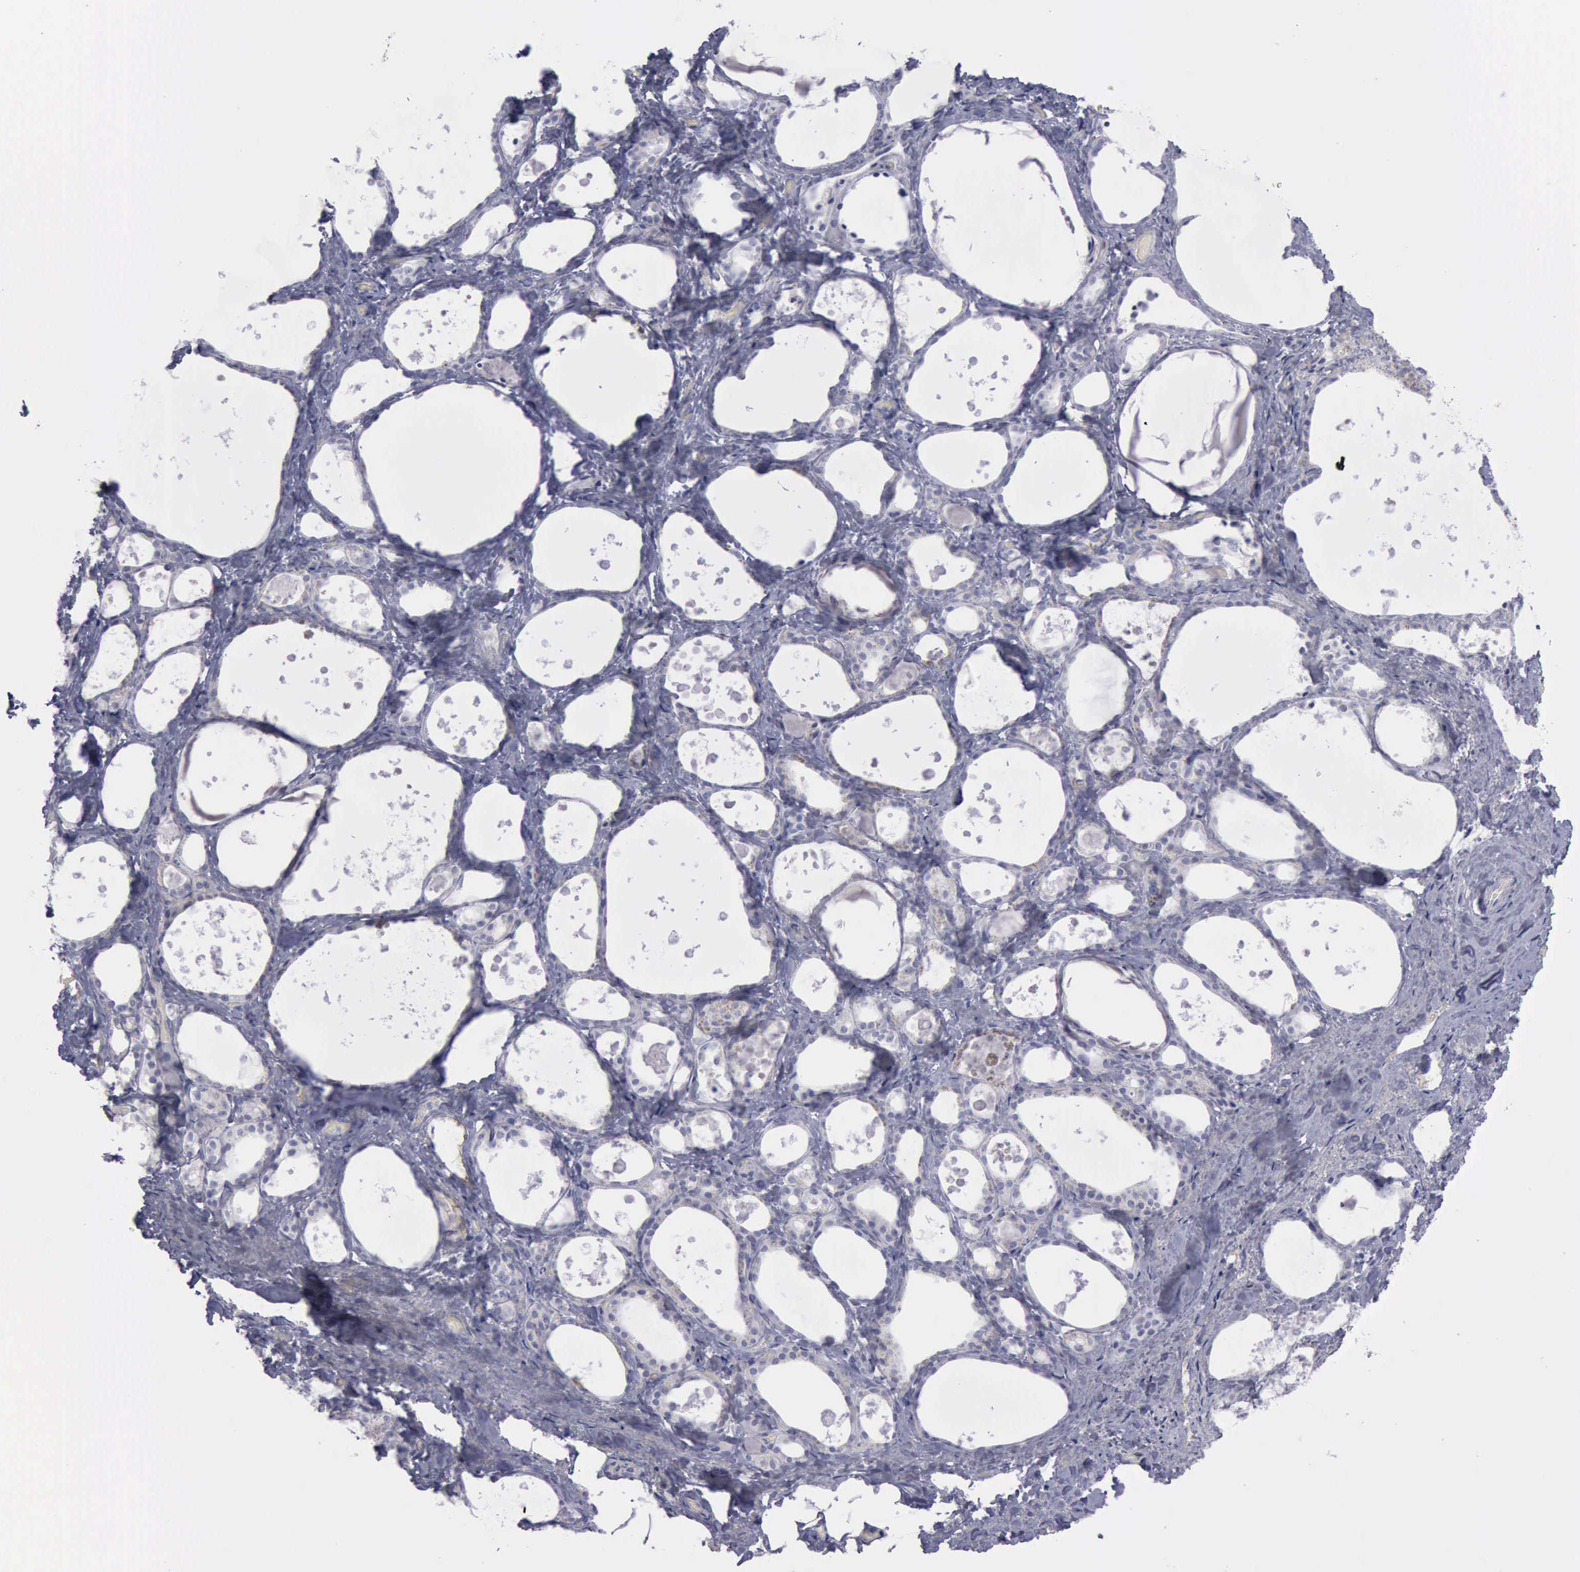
{"staining": {"intensity": "moderate", "quantity": "25%-75%", "location": "cytoplasmic/membranous"}, "tissue": "thyroid gland", "cell_type": "Glandular cells", "image_type": "normal", "snomed": [{"axis": "morphology", "description": "Normal tissue, NOS"}, {"axis": "topography", "description": "Thyroid gland"}], "caption": "Thyroid gland stained for a protein shows moderate cytoplasmic/membranous positivity in glandular cells. (IHC, brightfield microscopy, high magnification).", "gene": "CDH2", "patient": {"sex": "female", "age": 75}}